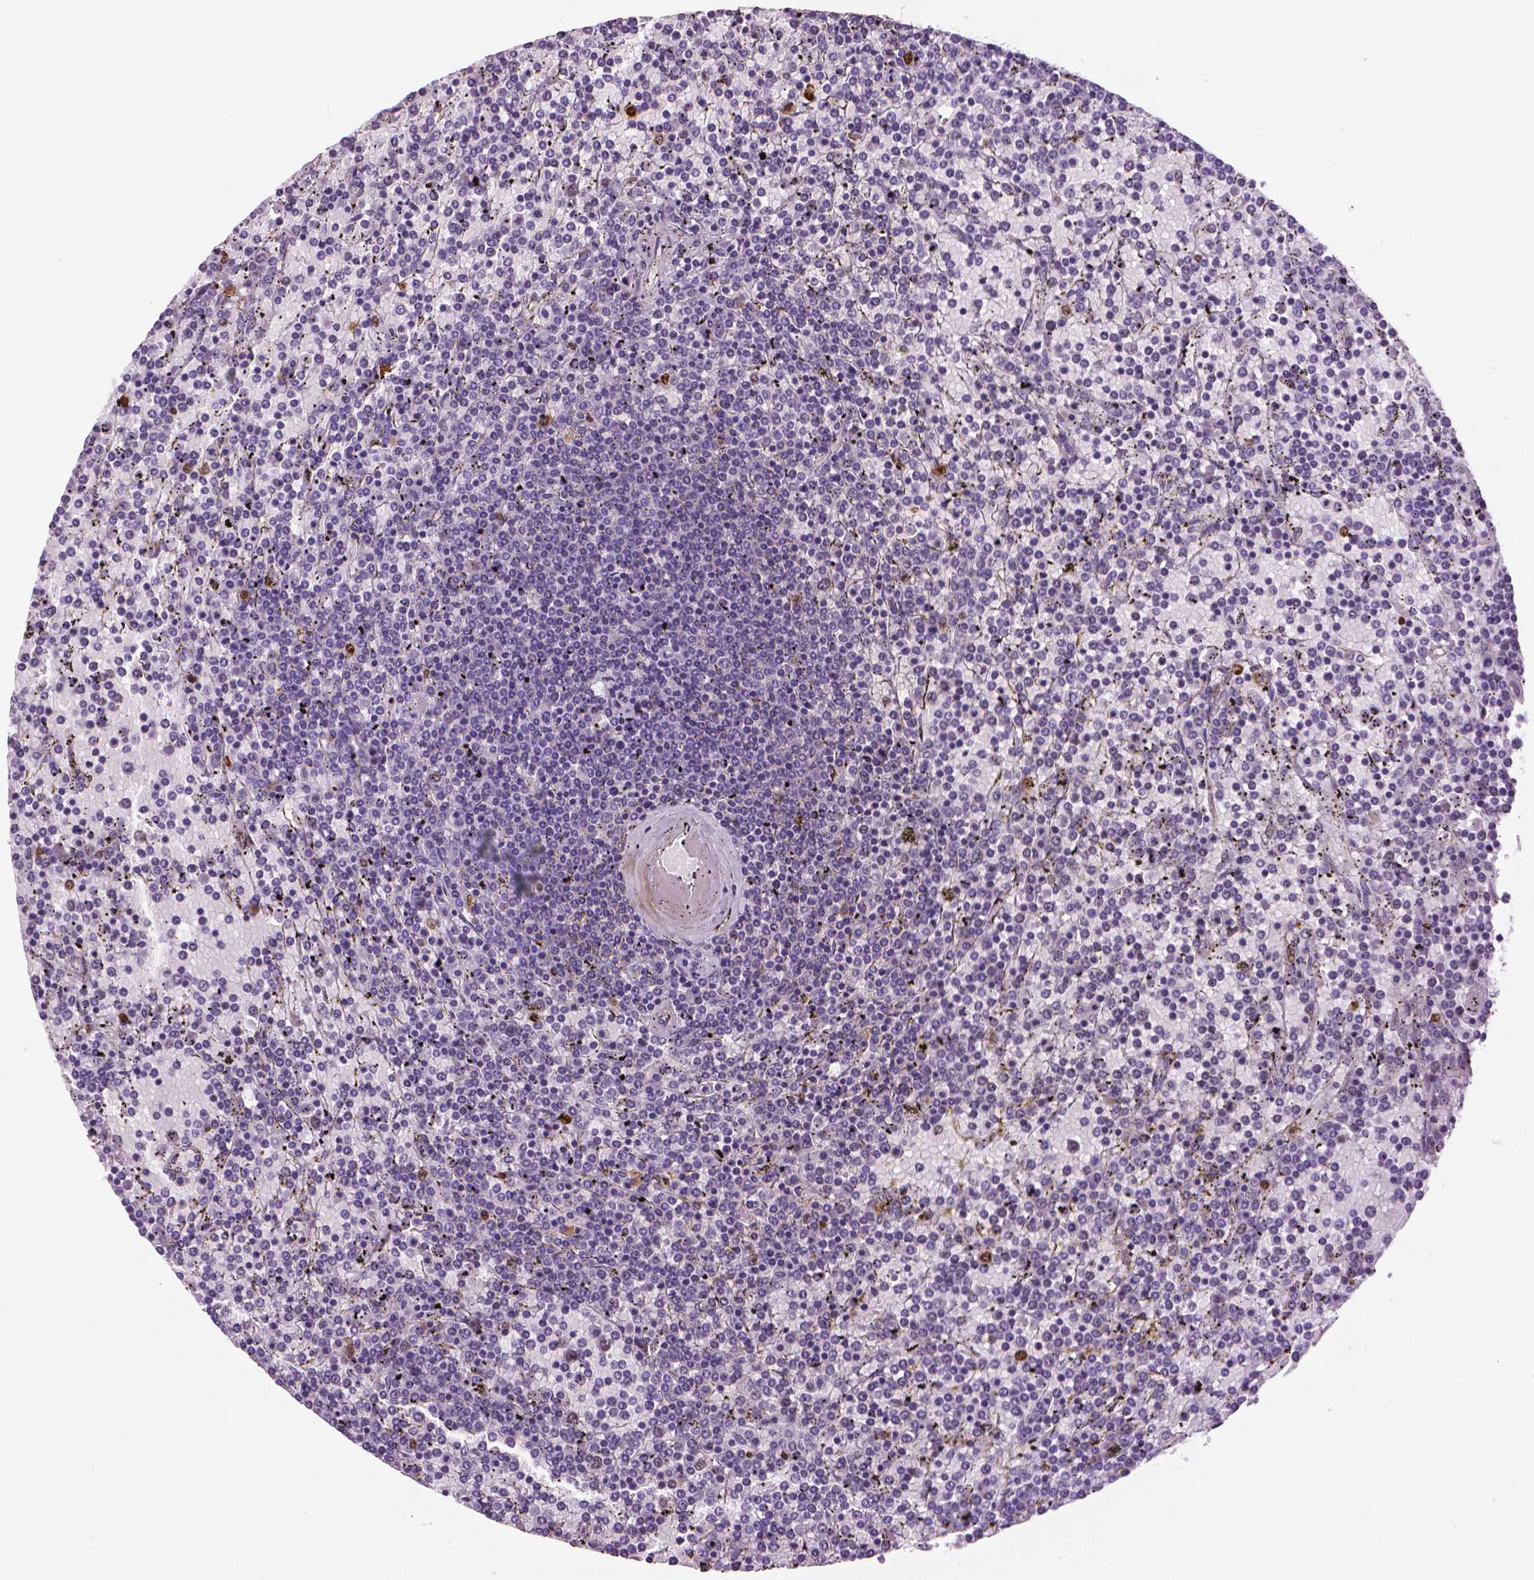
{"staining": {"intensity": "strong", "quantity": "<25%", "location": "nuclear"}, "tissue": "lymphoma", "cell_type": "Tumor cells", "image_type": "cancer", "snomed": [{"axis": "morphology", "description": "Malignant lymphoma, non-Hodgkin's type, Low grade"}, {"axis": "topography", "description": "Spleen"}], "caption": "A medium amount of strong nuclear positivity is seen in about <25% of tumor cells in low-grade malignant lymphoma, non-Hodgkin's type tissue.", "gene": "MKI67", "patient": {"sex": "female", "age": 77}}